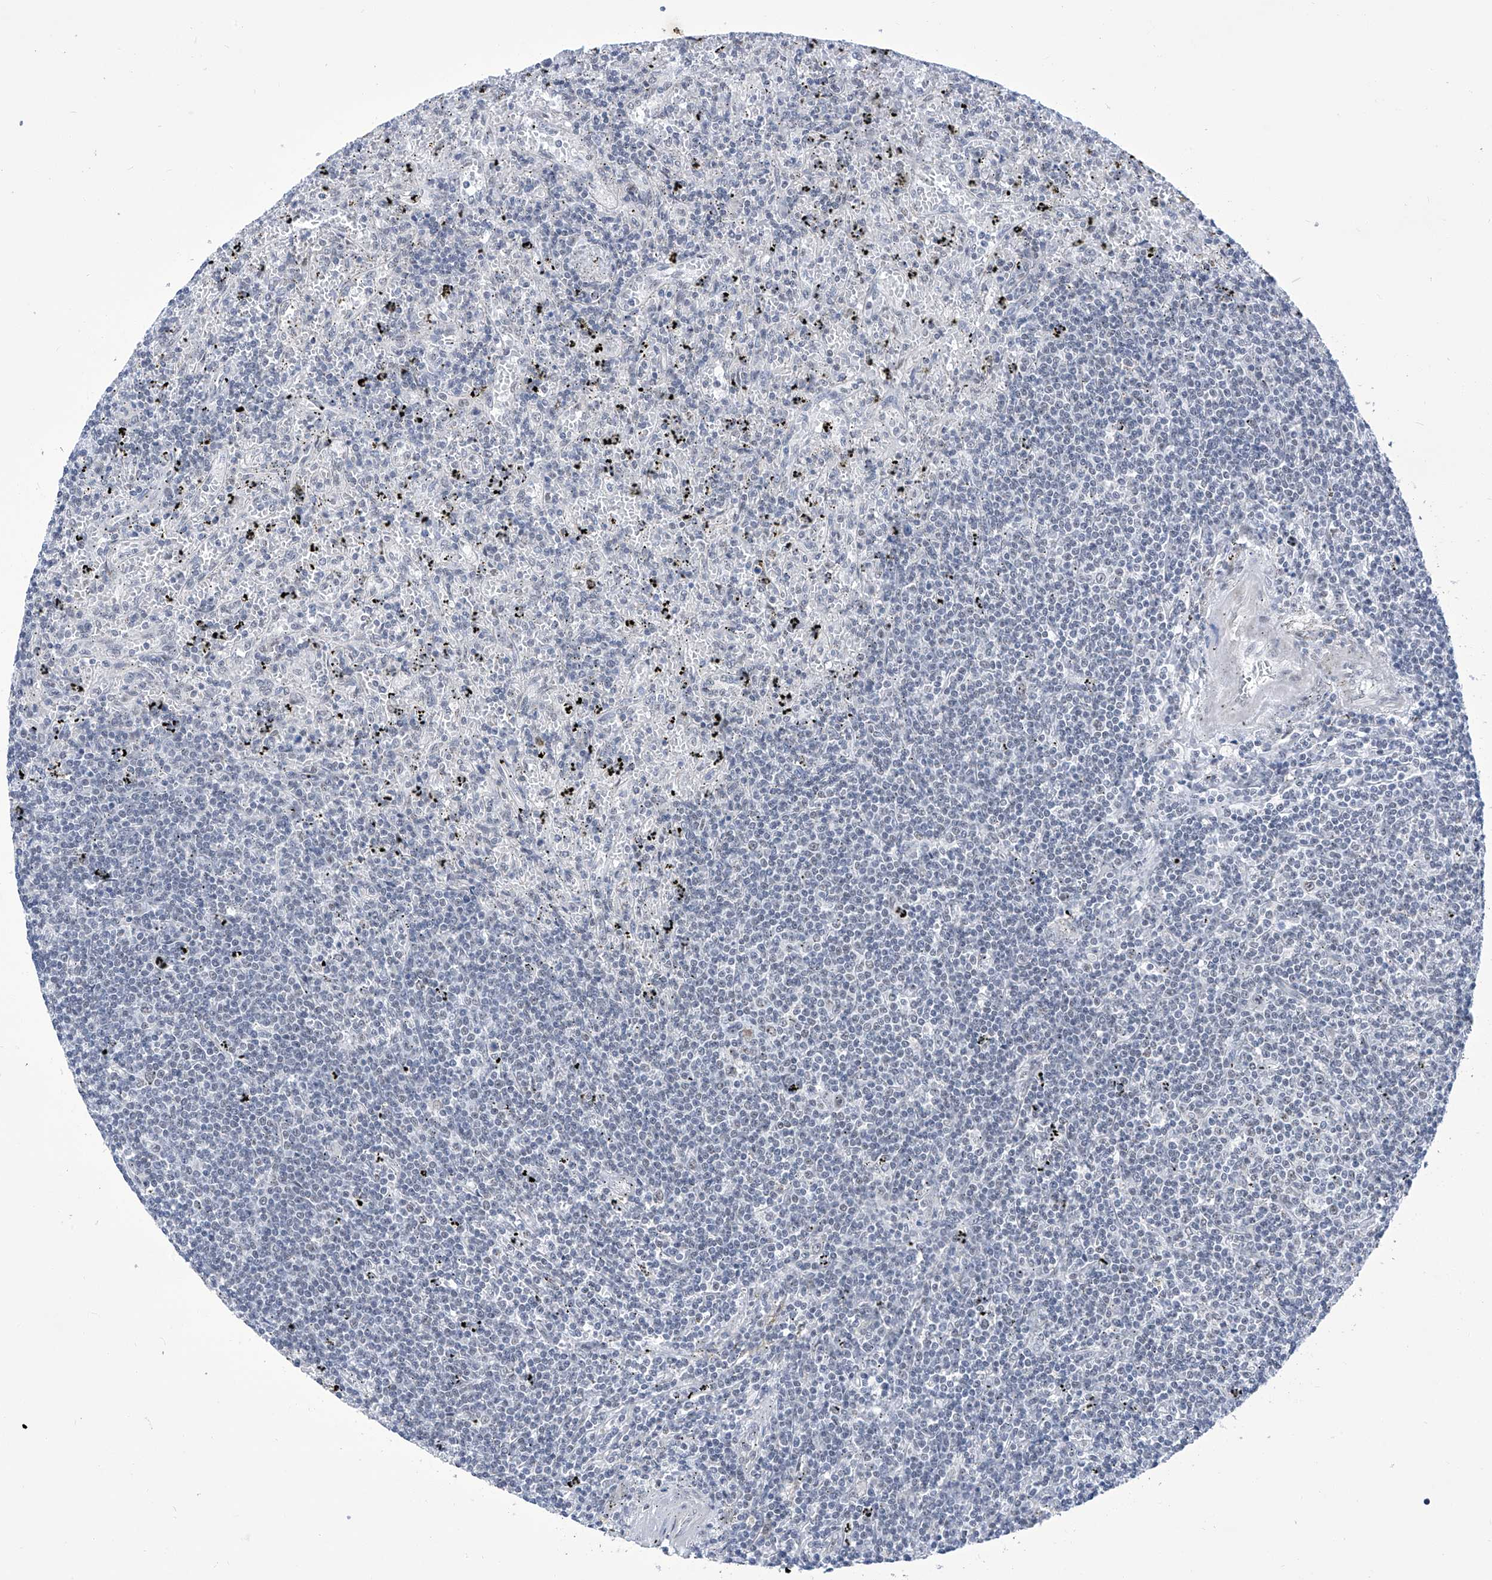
{"staining": {"intensity": "negative", "quantity": "none", "location": "none"}, "tissue": "lymphoma", "cell_type": "Tumor cells", "image_type": "cancer", "snomed": [{"axis": "morphology", "description": "Malignant lymphoma, non-Hodgkin's type, Low grade"}, {"axis": "topography", "description": "Spleen"}], "caption": "IHC of human malignant lymphoma, non-Hodgkin's type (low-grade) demonstrates no expression in tumor cells.", "gene": "SART1", "patient": {"sex": "male", "age": 76}}